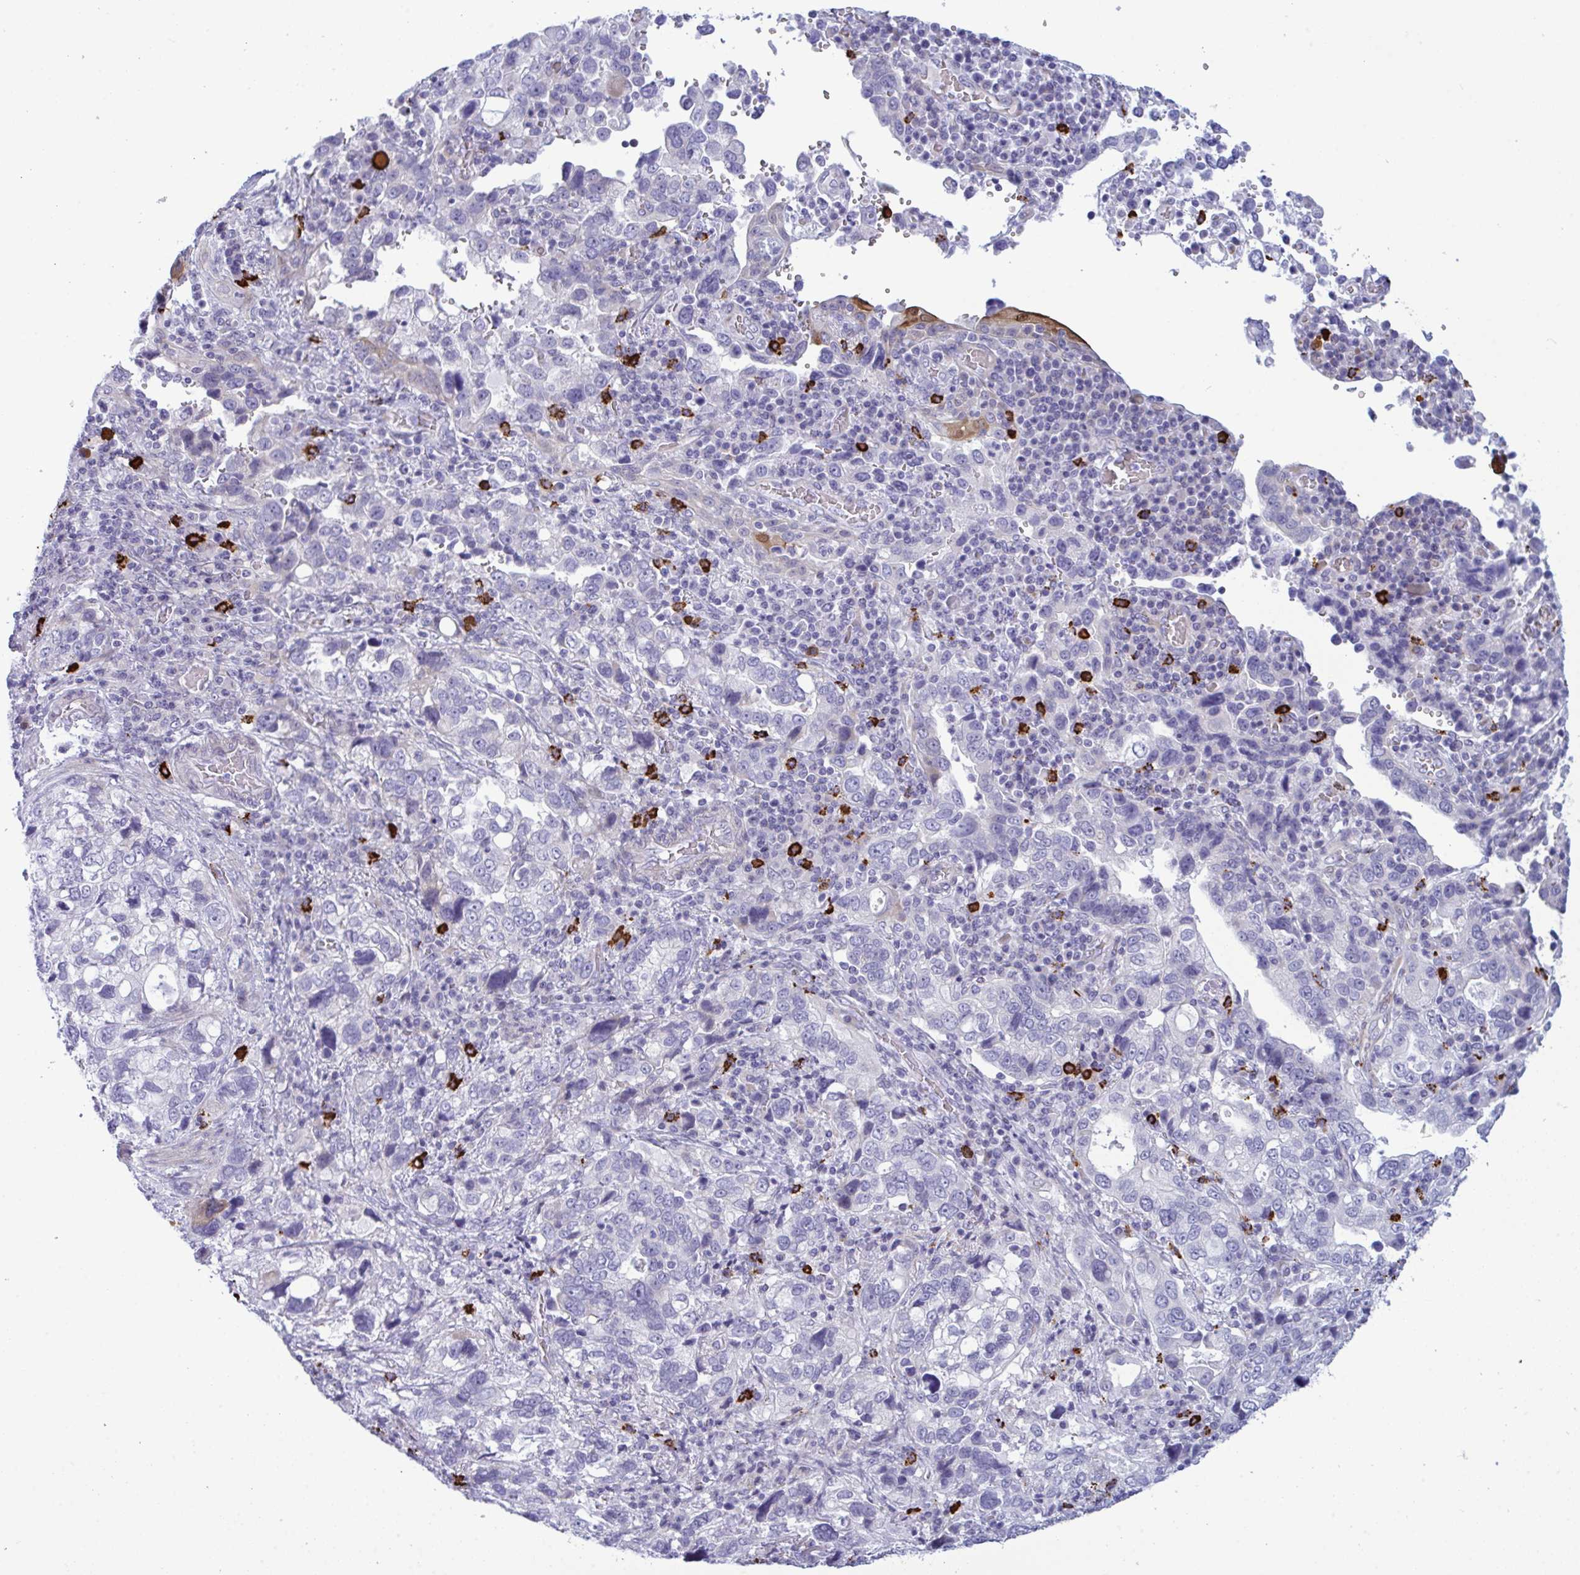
{"staining": {"intensity": "negative", "quantity": "none", "location": "none"}, "tissue": "stomach cancer", "cell_type": "Tumor cells", "image_type": "cancer", "snomed": [{"axis": "morphology", "description": "Adenocarcinoma, NOS"}, {"axis": "topography", "description": "Stomach, upper"}], "caption": "The photomicrograph exhibits no significant positivity in tumor cells of stomach cancer. Brightfield microscopy of immunohistochemistry stained with DAB (3,3'-diaminobenzidine) (brown) and hematoxylin (blue), captured at high magnification.", "gene": "ZNF684", "patient": {"sex": "female", "age": 81}}